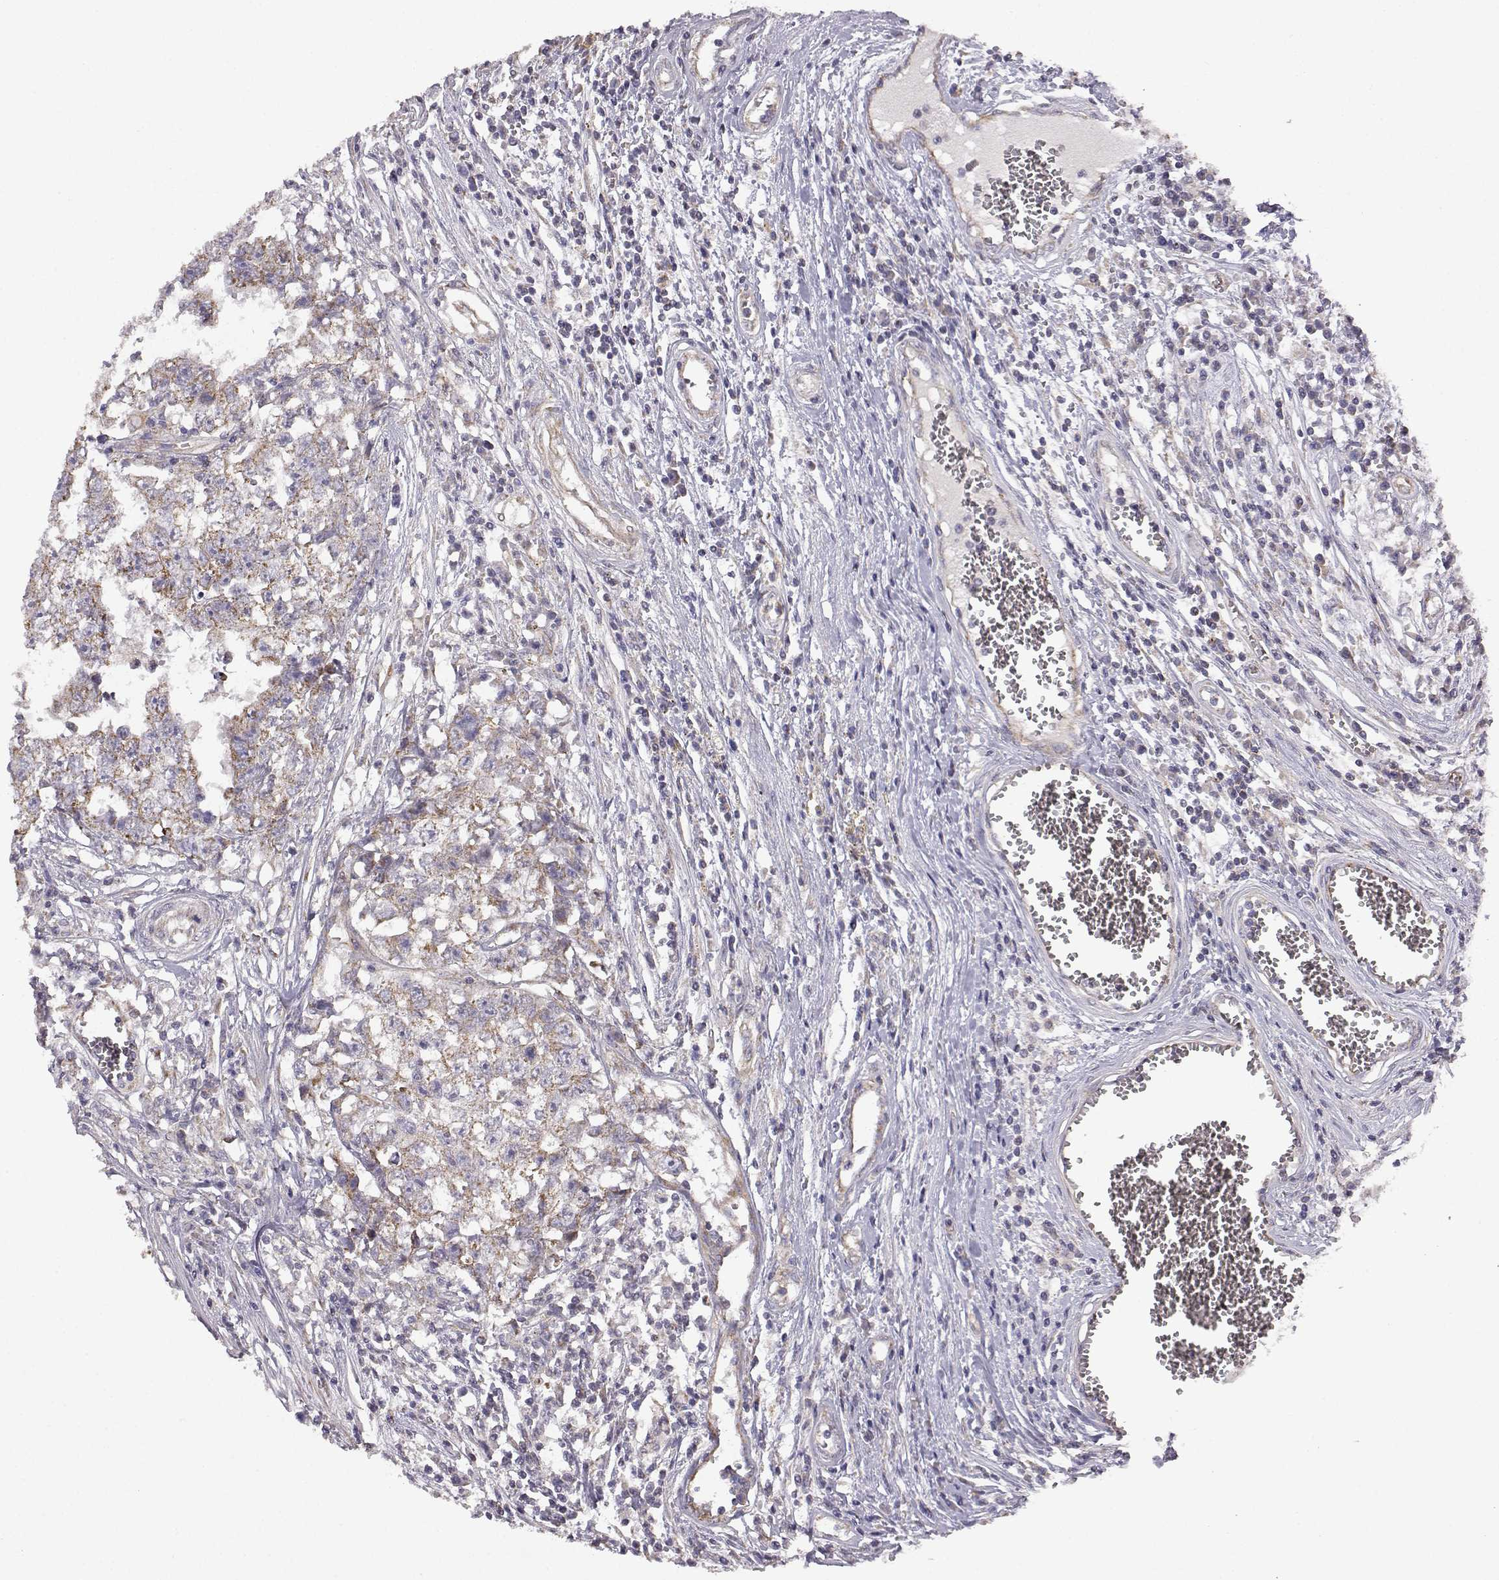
{"staining": {"intensity": "weak", "quantity": "<25%", "location": "cytoplasmic/membranous"}, "tissue": "testis cancer", "cell_type": "Tumor cells", "image_type": "cancer", "snomed": [{"axis": "morphology", "description": "Carcinoma, Embryonal, NOS"}, {"axis": "topography", "description": "Testis"}], "caption": "Testis cancer (embryonal carcinoma) was stained to show a protein in brown. There is no significant positivity in tumor cells.", "gene": "DDC", "patient": {"sex": "male", "age": 36}}